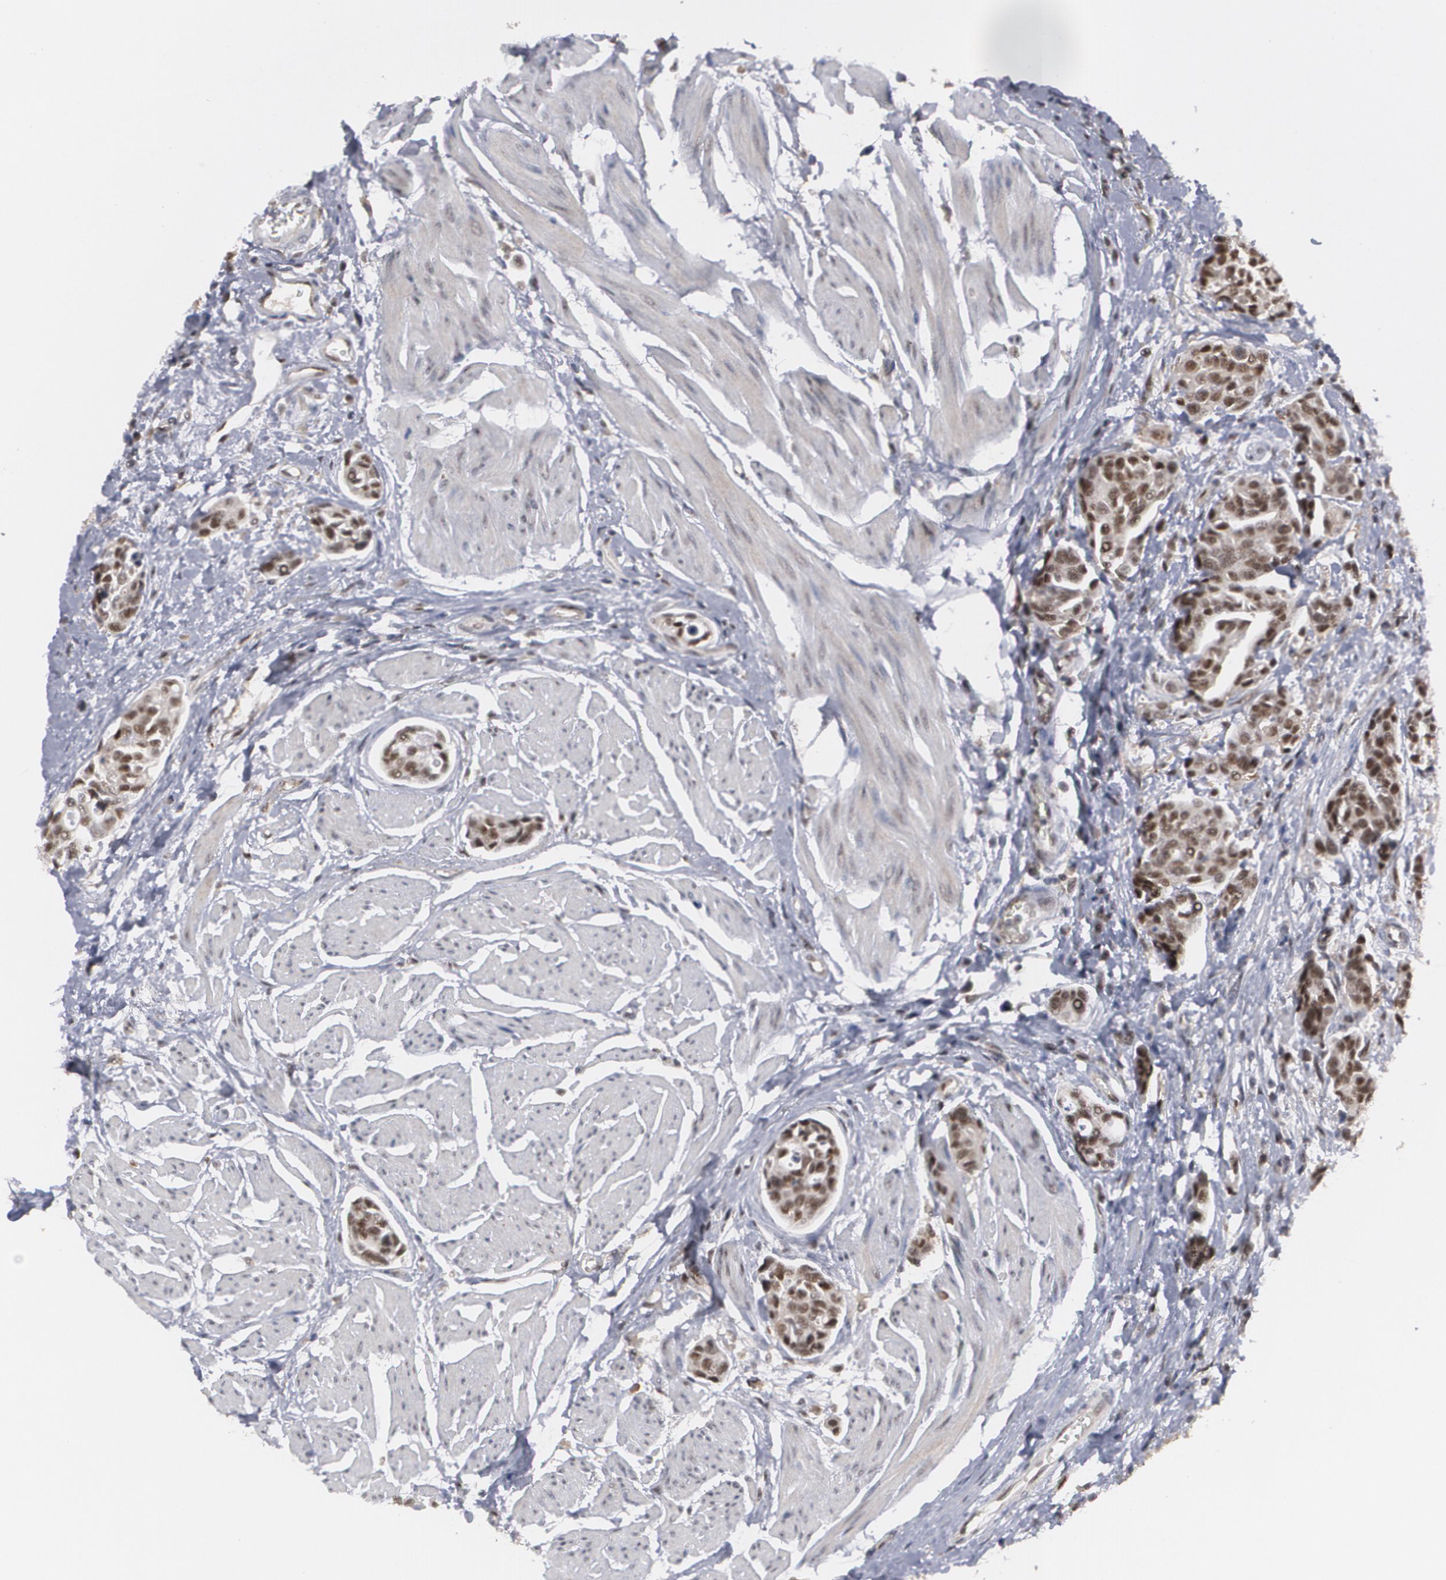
{"staining": {"intensity": "strong", "quantity": ">75%", "location": "nuclear"}, "tissue": "urothelial cancer", "cell_type": "Tumor cells", "image_type": "cancer", "snomed": [{"axis": "morphology", "description": "Urothelial carcinoma, High grade"}, {"axis": "topography", "description": "Urinary bladder"}], "caption": "This is an image of immunohistochemistry (IHC) staining of urothelial cancer, which shows strong expression in the nuclear of tumor cells.", "gene": "INTS6", "patient": {"sex": "male", "age": 78}}